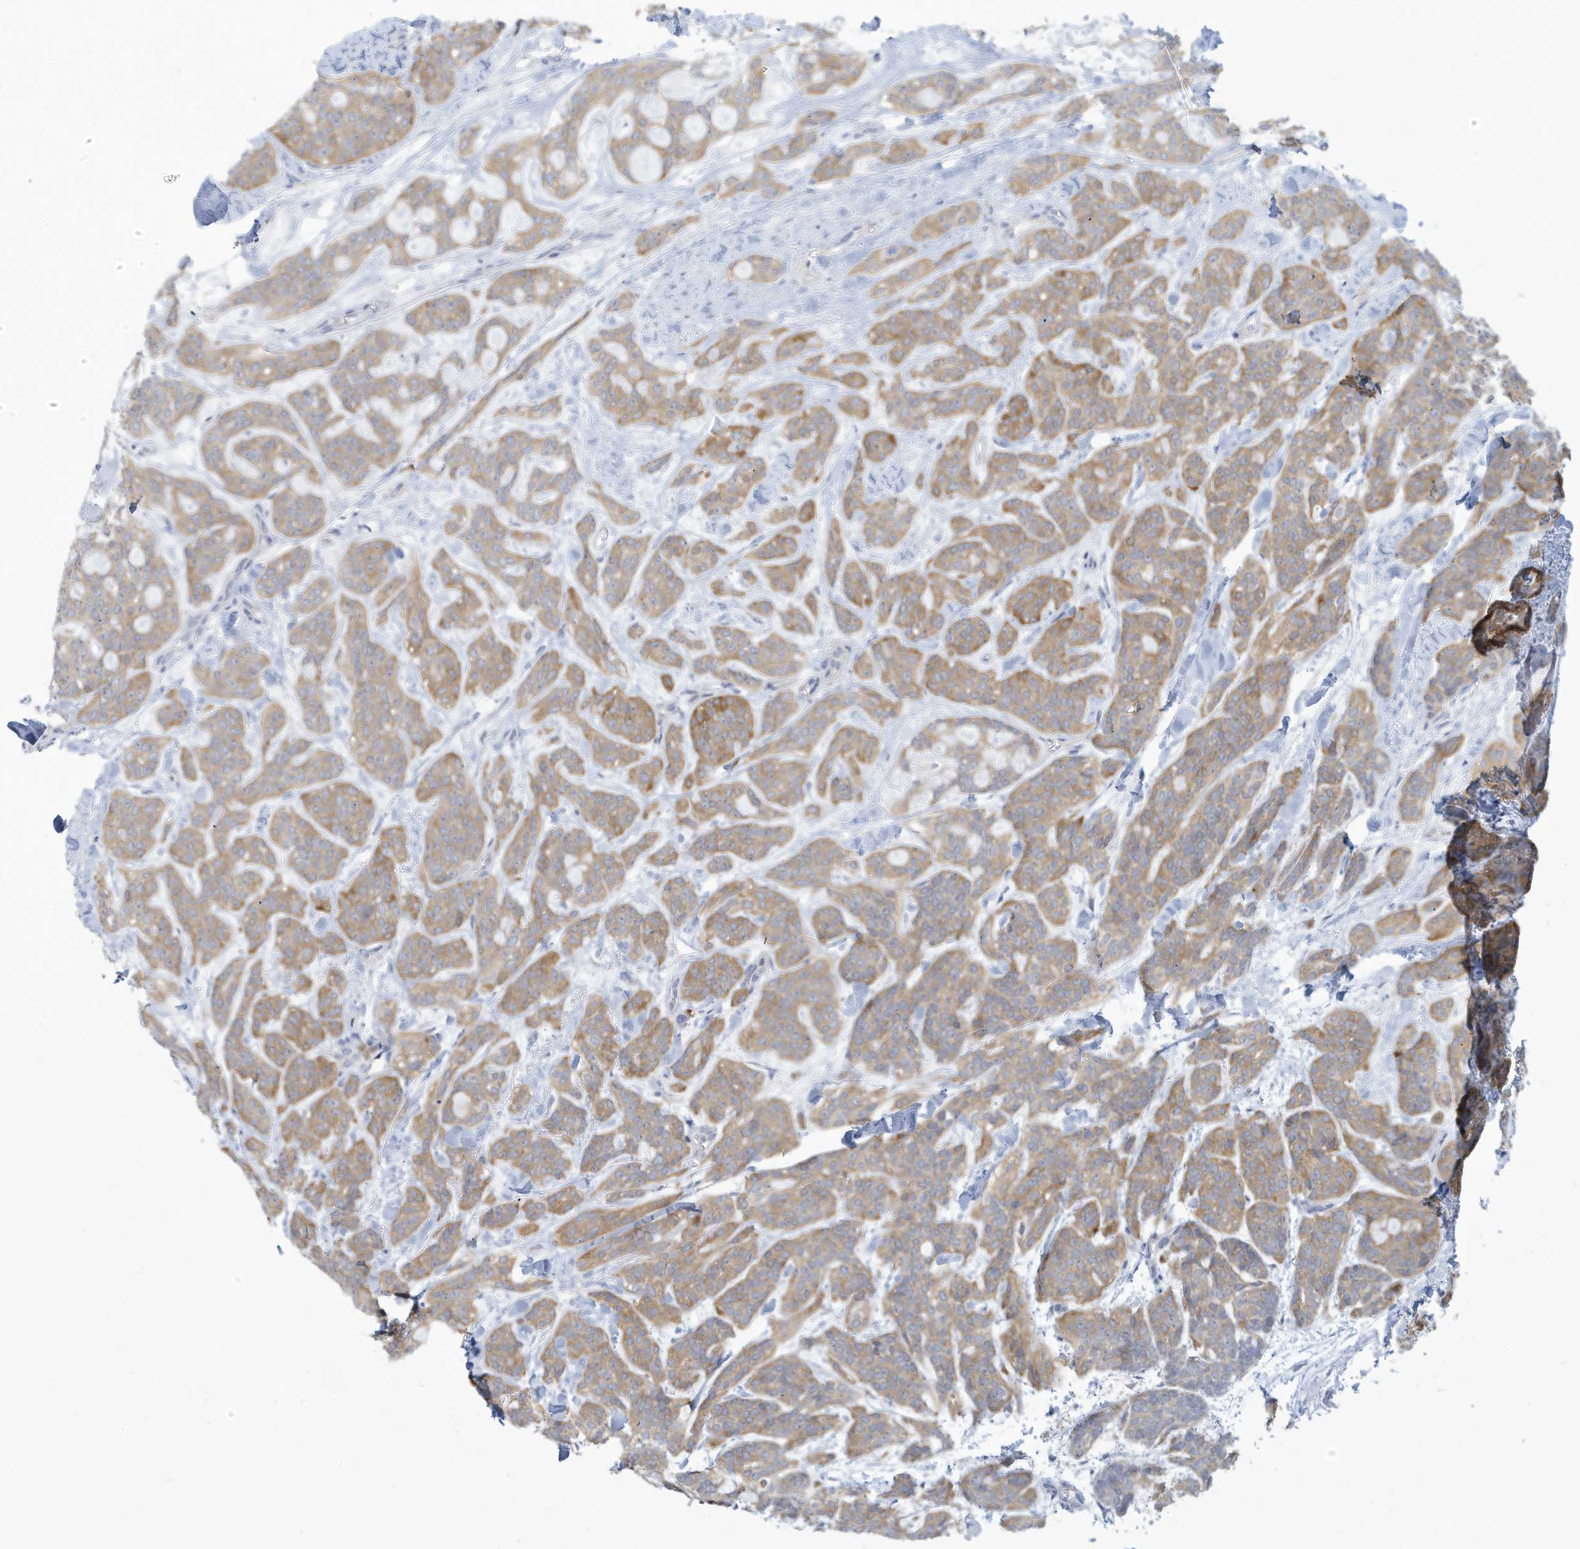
{"staining": {"intensity": "moderate", "quantity": ">75%", "location": "cytoplasmic/membranous"}, "tissue": "head and neck cancer", "cell_type": "Tumor cells", "image_type": "cancer", "snomed": [{"axis": "morphology", "description": "Adenocarcinoma, NOS"}, {"axis": "topography", "description": "Head-Neck"}], "caption": "DAB immunohistochemical staining of human head and neck cancer displays moderate cytoplasmic/membranous protein staining in about >75% of tumor cells. The staining was performed using DAB (3,3'-diaminobenzidine), with brown indicating positive protein expression. Nuclei are stained blue with hematoxylin.", "gene": "VTA1", "patient": {"sex": "male", "age": 66}}